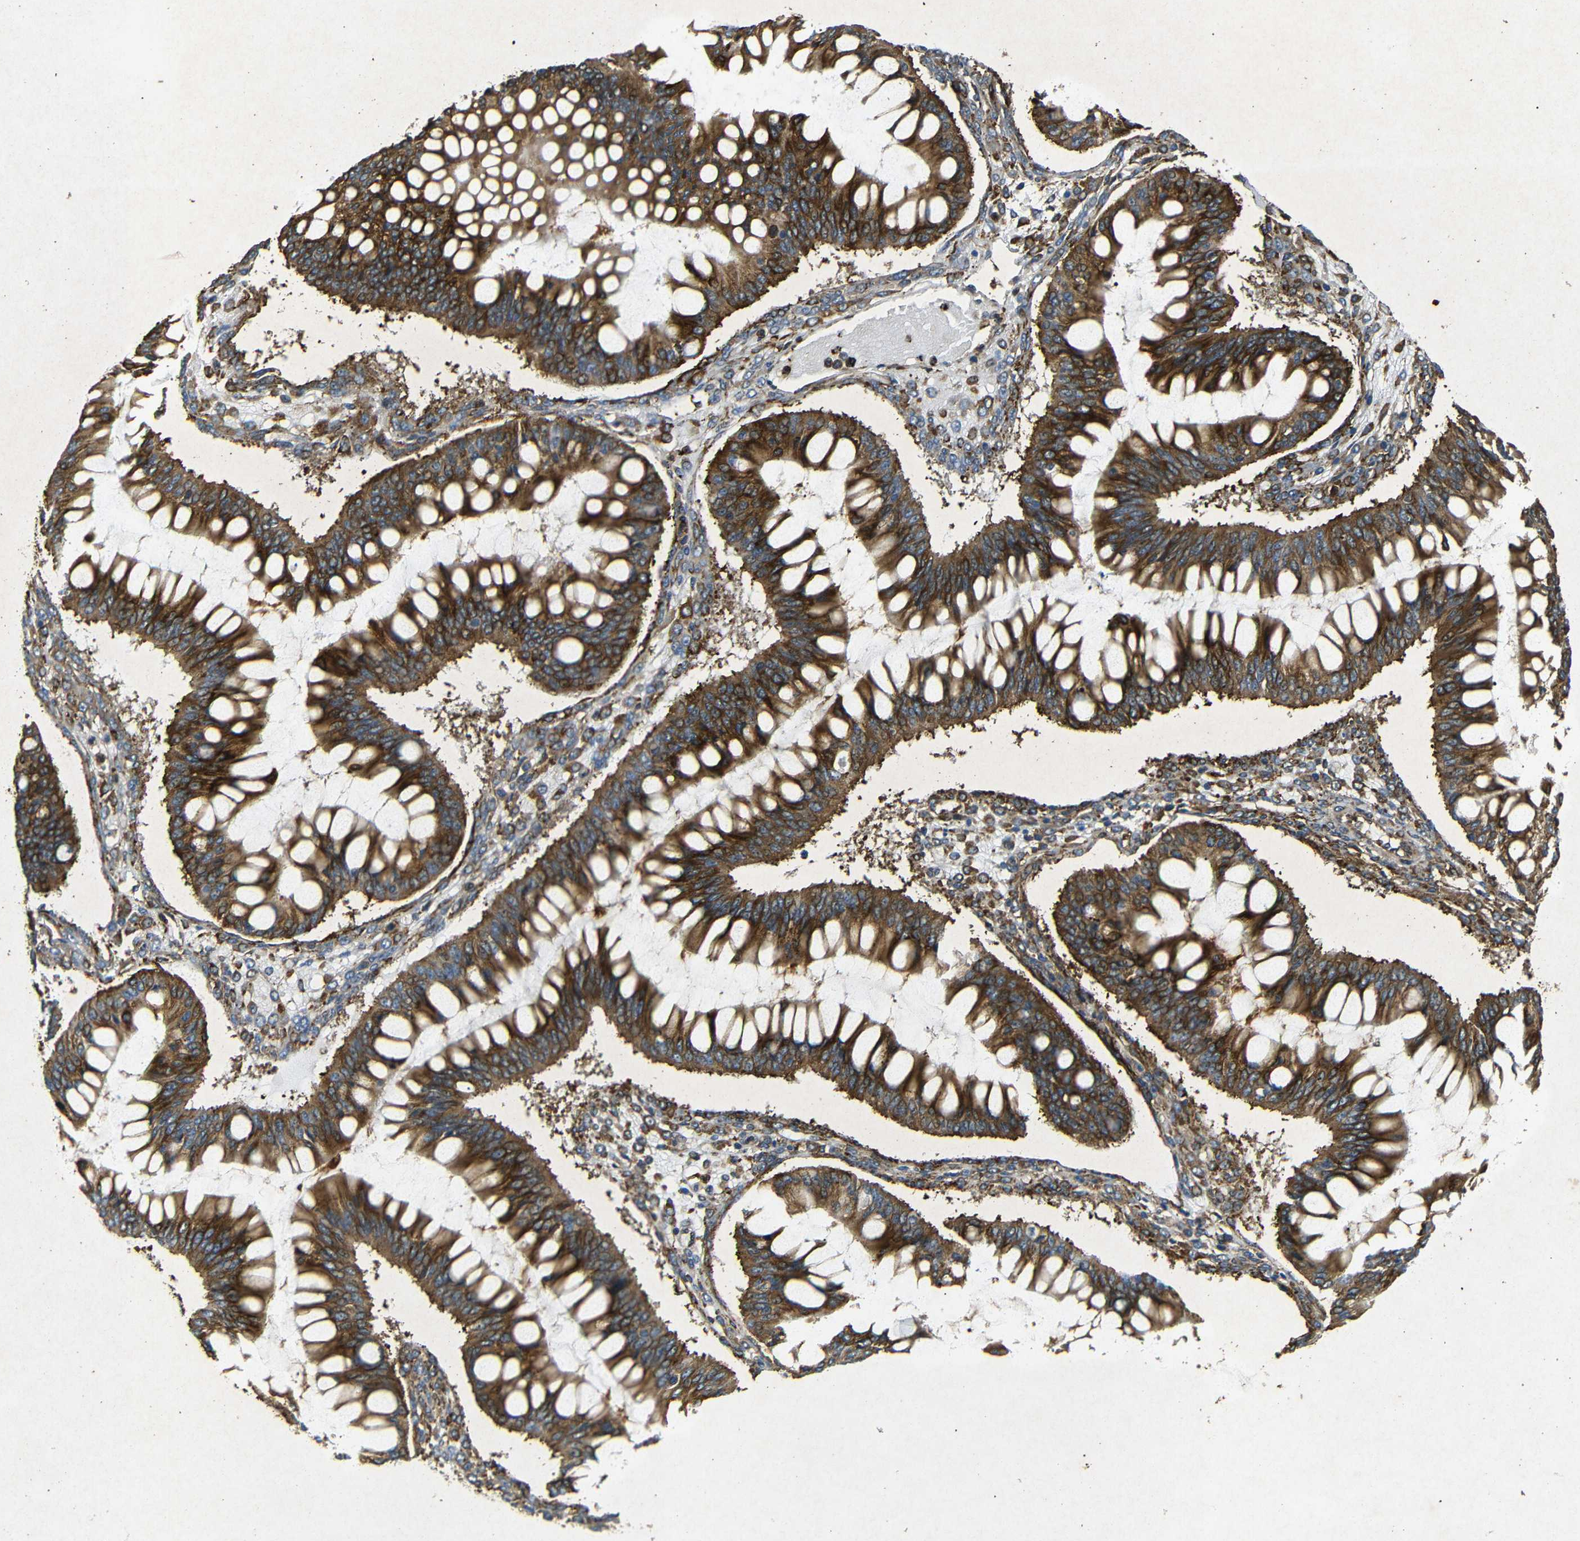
{"staining": {"intensity": "strong", "quantity": ">75%", "location": "cytoplasmic/membranous"}, "tissue": "ovarian cancer", "cell_type": "Tumor cells", "image_type": "cancer", "snomed": [{"axis": "morphology", "description": "Cystadenocarcinoma, mucinous, NOS"}, {"axis": "topography", "description": "Ovary"}], "caption": "This micrograph reveals immunohistochemistry (IHC) staining of human ovarian cancer, with high strong cytoplasmic/membranous expression in approximately >75% of tumor cells.", "gene": "BTF3", "patient": {"sex": "female", "age": 73}}